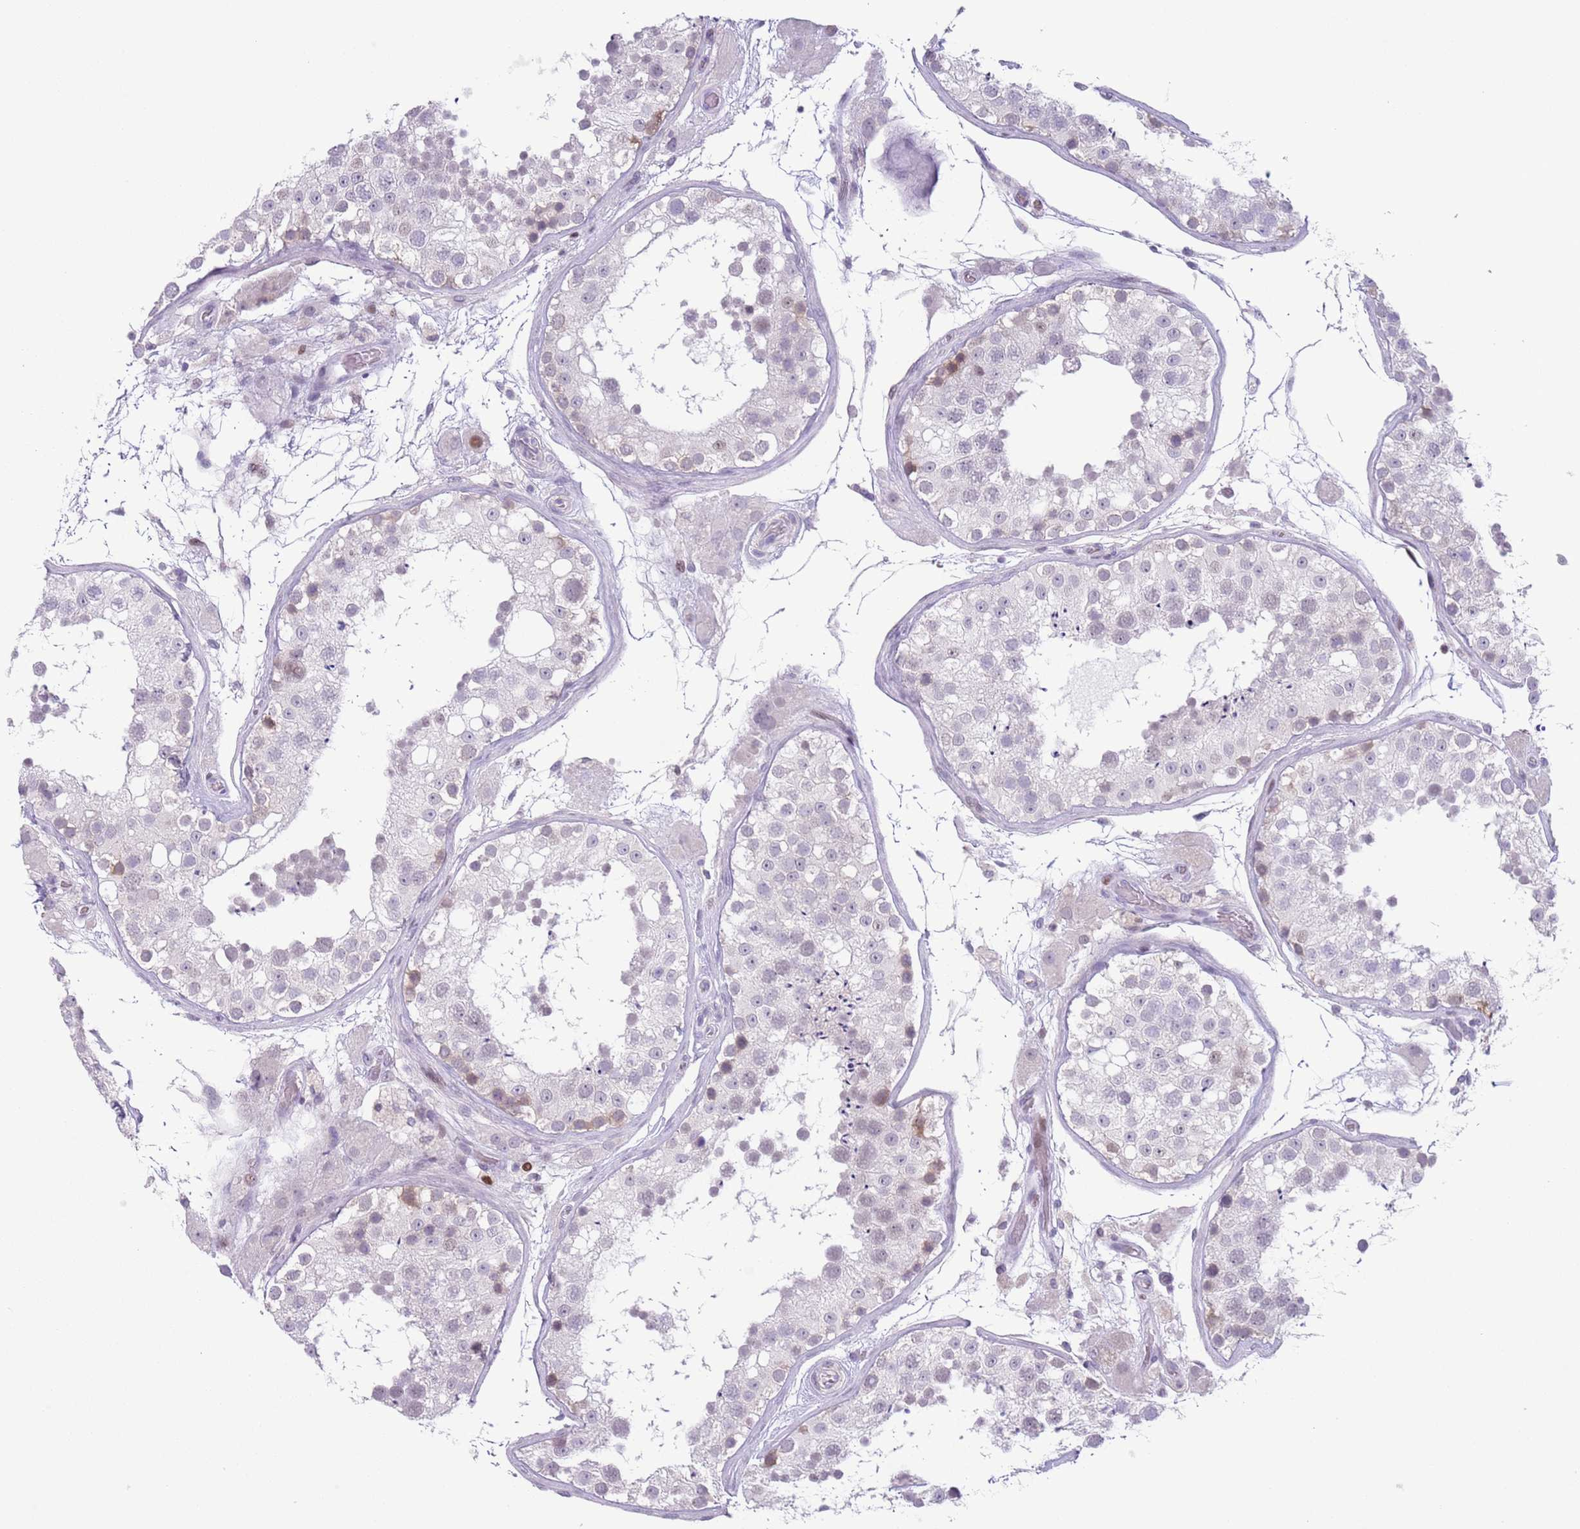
{"staining": {"intensity": "weak", "quantity": "25%-75%", "location": "nuclear"}, "tissue": "testis", "cell_type": "Cells in seminiferous ducts", "image_type": "normal", "snomed": [{"axis": "morphology", "description": "Normal tissue, NOS"}, {"axis": "topography", "description": "Testis"}], "caption": "A high-resolution image shows immunohistochemistry (IHC) staining of unremarkable testis, which shows weak nuclear positivity in approximately 25%-75% of cells in seminiferous ducts.", "gene": "MFSD10", "patient": {"sex": "male", "age": 26}}